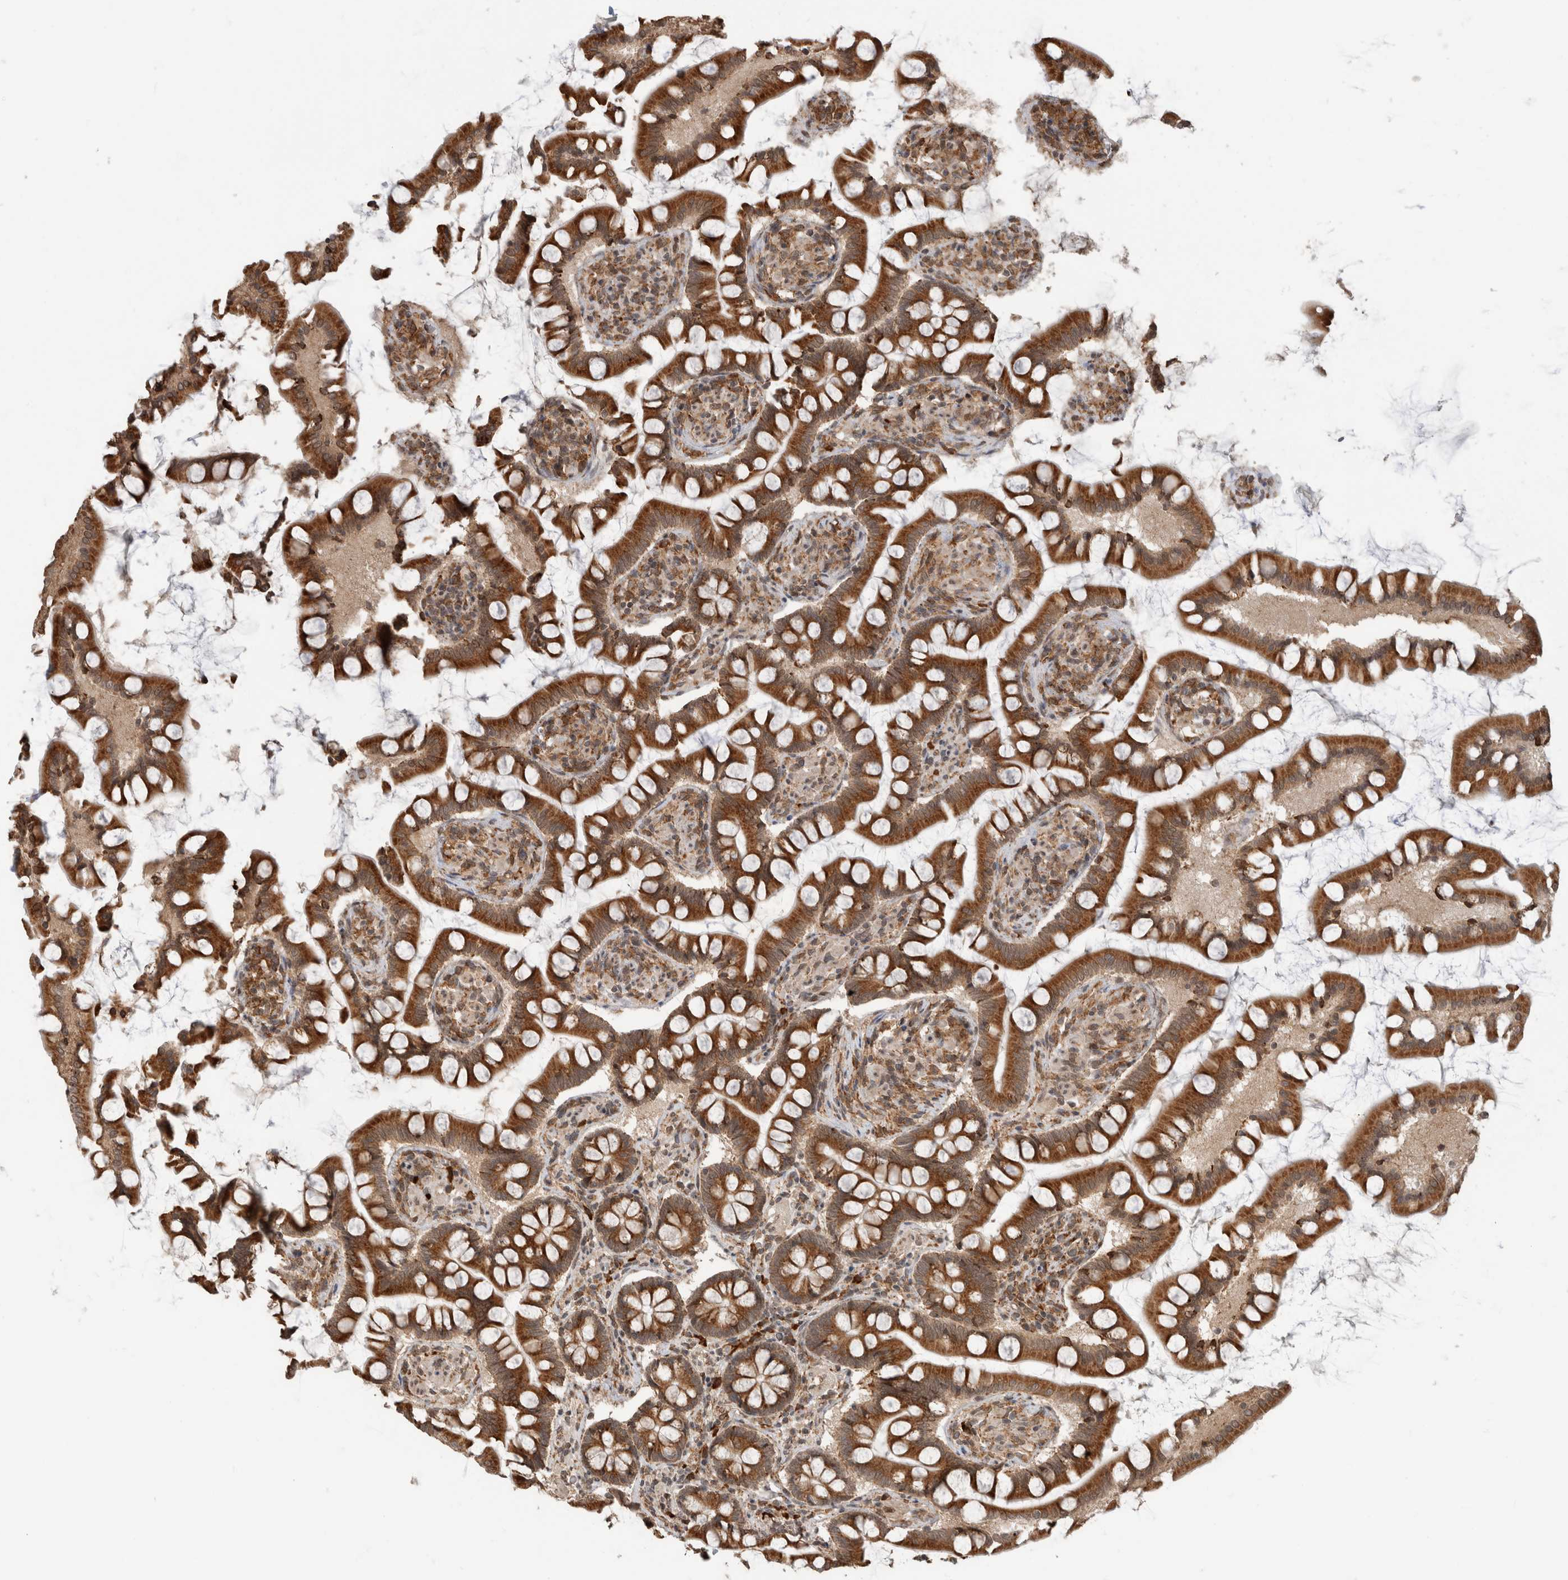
{"staining": {"intensity": "strong", "quantity": ">75%", "location": "cytoplasmic/membranous"}, "tissue": "small intestine", "cell_type": "Glandular cells", "image_type": "normal", "snomed": [{"axis": "morphology", "description": "Normal tissue, NOS"}, {"axis": "topography", "description": "Small intestine"}], "caption": "This micrograph displays immunohistochemistry (IHC) staining of benign human small intestine, with high strong cytoplasmic/membranous expression in approximately >75% of glandular cells.", "gene": "MS4A7", "patient": {"sex": "male", "age": 41}}